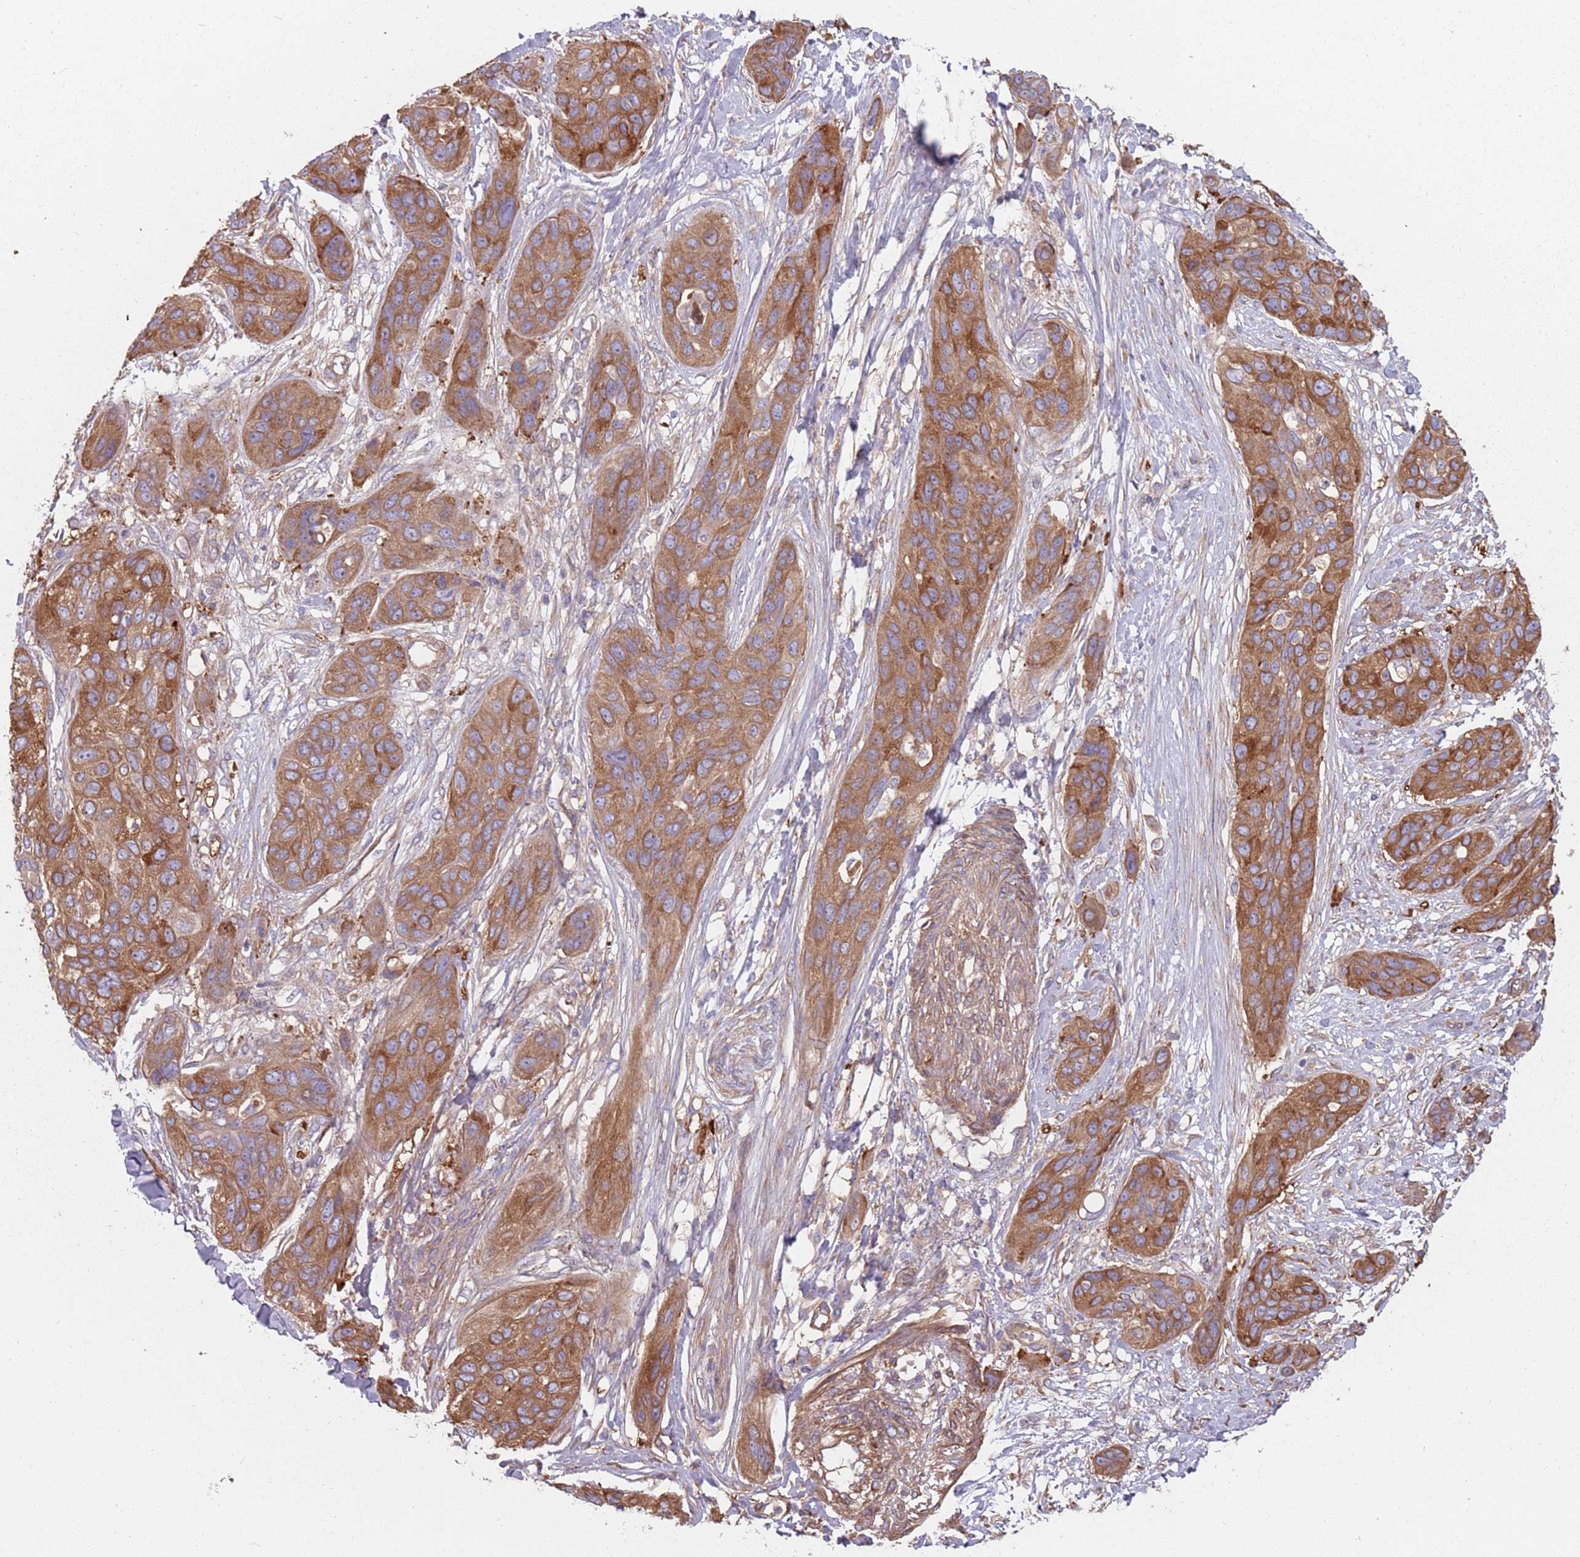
{"staining": {"intensity": "moderate", "quantity": ">75%", "location": "cytoplasmic/membranous"}, "tissue": "lung cancer", "cell_type": "Tumor cells", "image_type": "cancer", "snomed": [{"axis": "morphology", "description": "Squamous cell carcinoma, NOS"}, {"axis": "topography", "description": "Lung"}], "caption": "Immunohistochemical staining of human squamous cell carcinoma (lung) reveals medium levels of moderate cytoplasmic/membranous protein positivity in about >75% of tumor cells.", "gene": "SPDL1", "patient": {"sex": "female", "age": 70}}